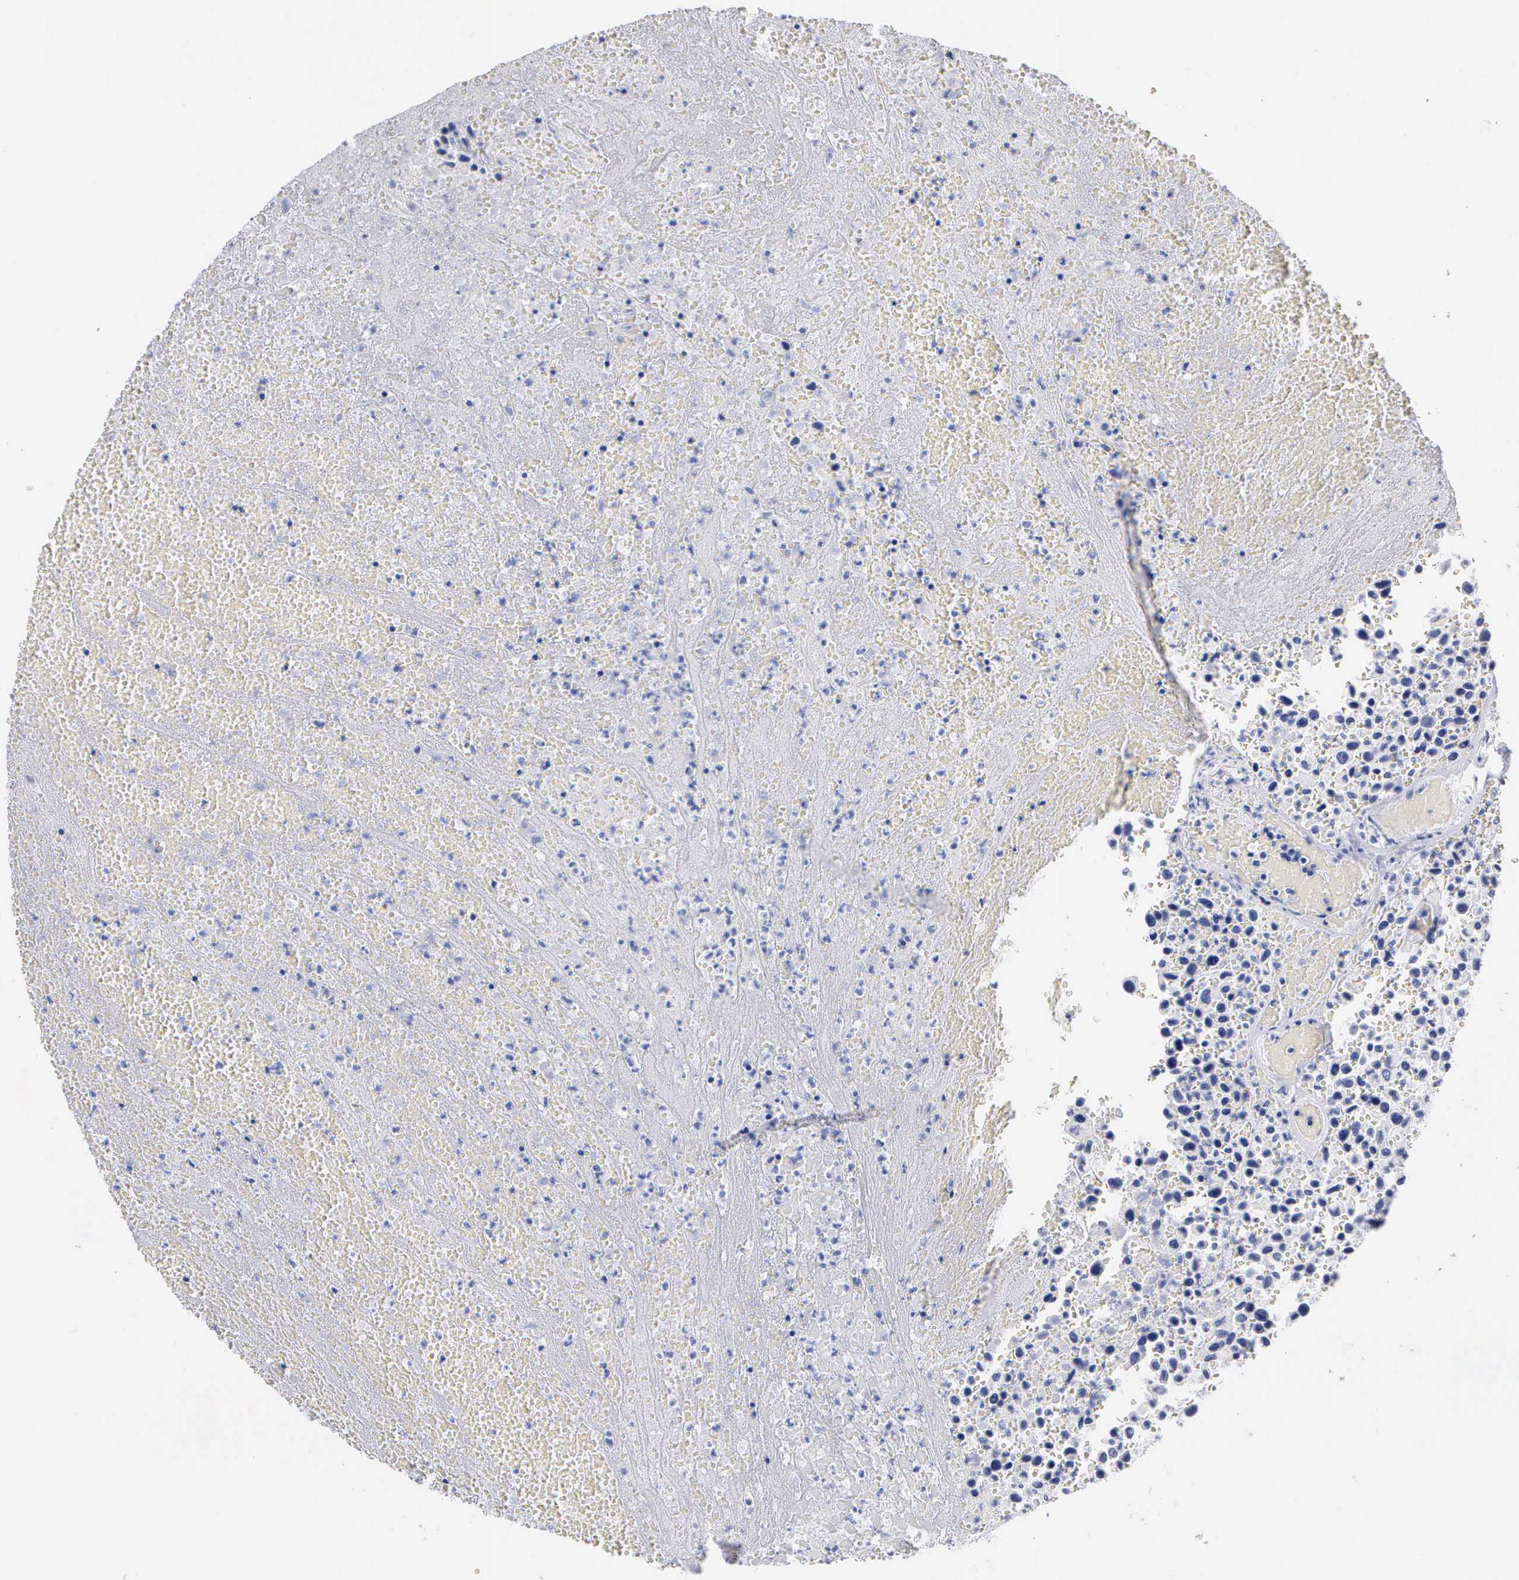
{"staining": {"intensity": "negative", "quantity": "none", "location": "none"}, "tissue": "urothelial cancer", "cell_type": "Tumor cells", "image_type": "cancer", "snomed": [{"axis": "morphology", "description": "Urothelial carcinoma, High grade"}, {"axis": "topography", "description": "Urinary bladder"}], "caption": "IHC photomicrograph of urothelial carcinoma (high-grade) stained for a protein (brown), which exhibits no expression in tumor cells. (Brightfield microscopy of DAB (3,3'-diaminobenzidine) immunohistochemistry (IHC) at high magnification).", "gene": "CYP19A1", "patient": {"sex": "male", "age": 66}}